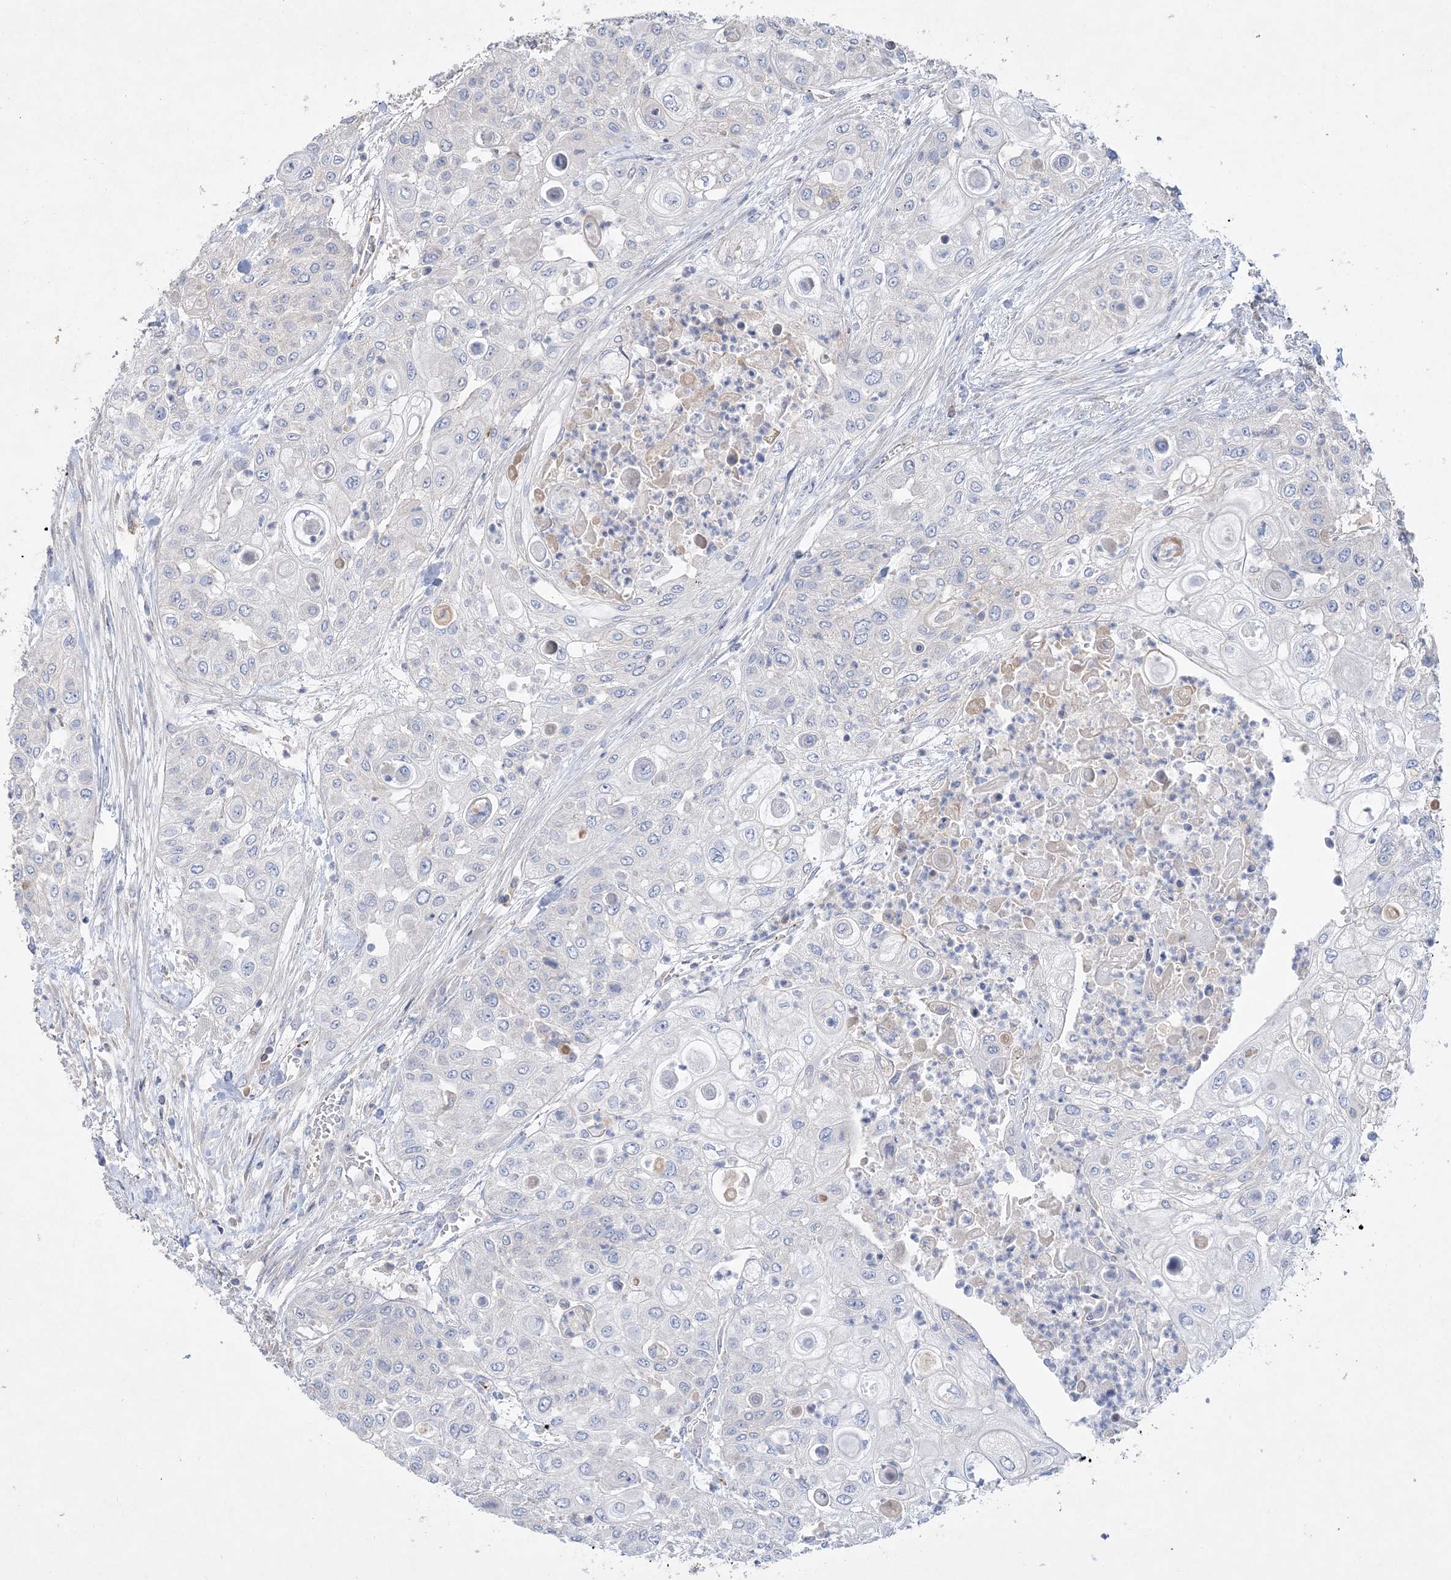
{"staining": {"intensity": "negative", "quantity": "none", "location": "none"}, "tissue": "urothelial cancer", "cell_type": "Tumor cells", "image_type": "cancer", "snomed": [{"axis": "morphology", "description": "Urothelial carcinoma, High grade"}, {"axis": "topography", "description": "Urinary bladder"}], "caption": "Tumor cells show no significant positivity in urothelial cancer.", "gene": "ADCK2", "patient": {"sex": "female", "age": 79}}